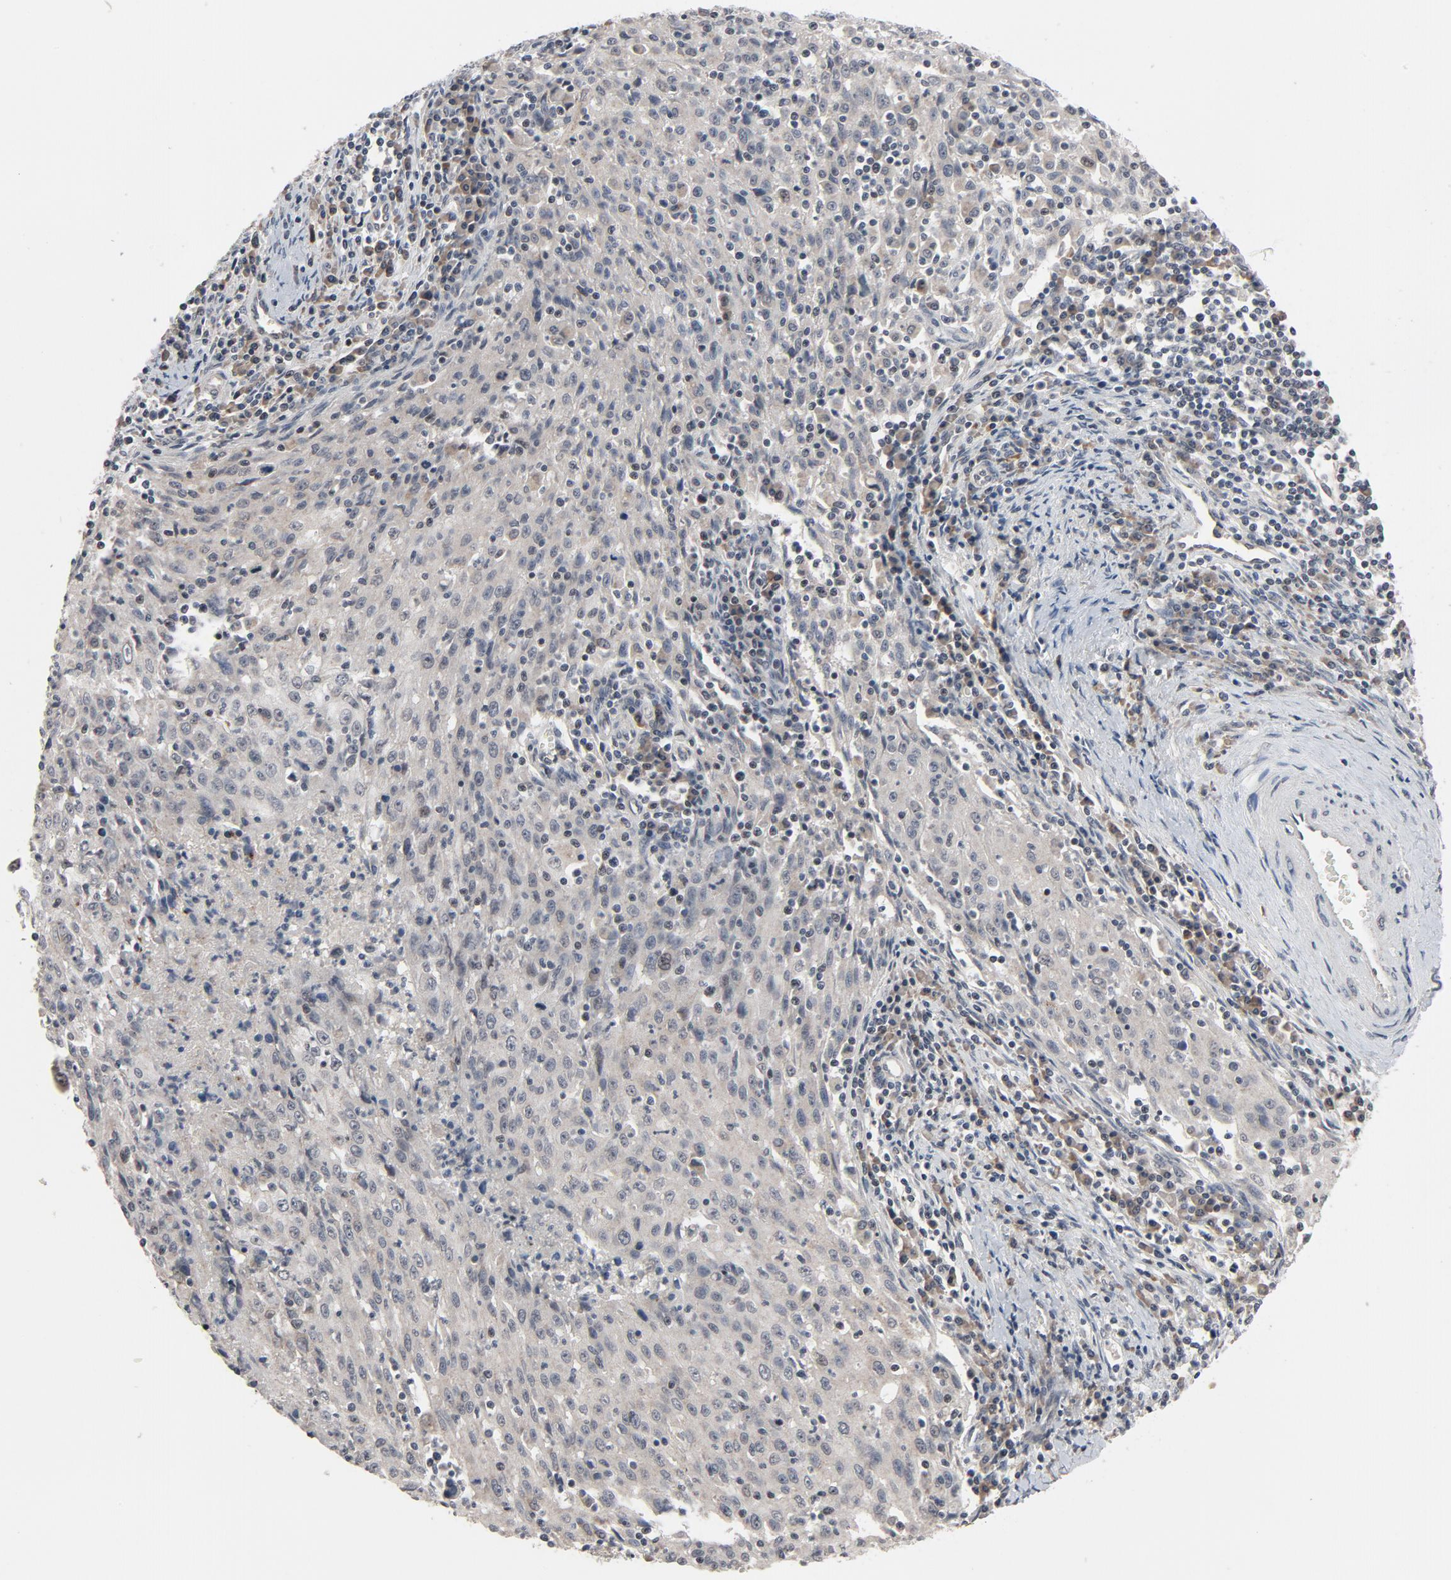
{"staining": {"intensity": "negative", "quantity": "none", "location": "none"}, "tissue": "cervical cancer", "cell_type": "Tumor cells", "image_type": "cancer", "snomed": [{"axis": "morphology", "description": "Squamous cell carcinoma, NOS"}, {"axis": "topography", "description": "Cervix"}], "caption": "The image reveals no significant expression in tumor cells of squamous cell carcinoma (cervical). The staining is performed using DAB (3,3'-diaminobenzidine) brown chromogen with nuclei counter-stained in using hematoxylin.", "gene": "MT3", "patient": {"sex": "female", "age": 27}}